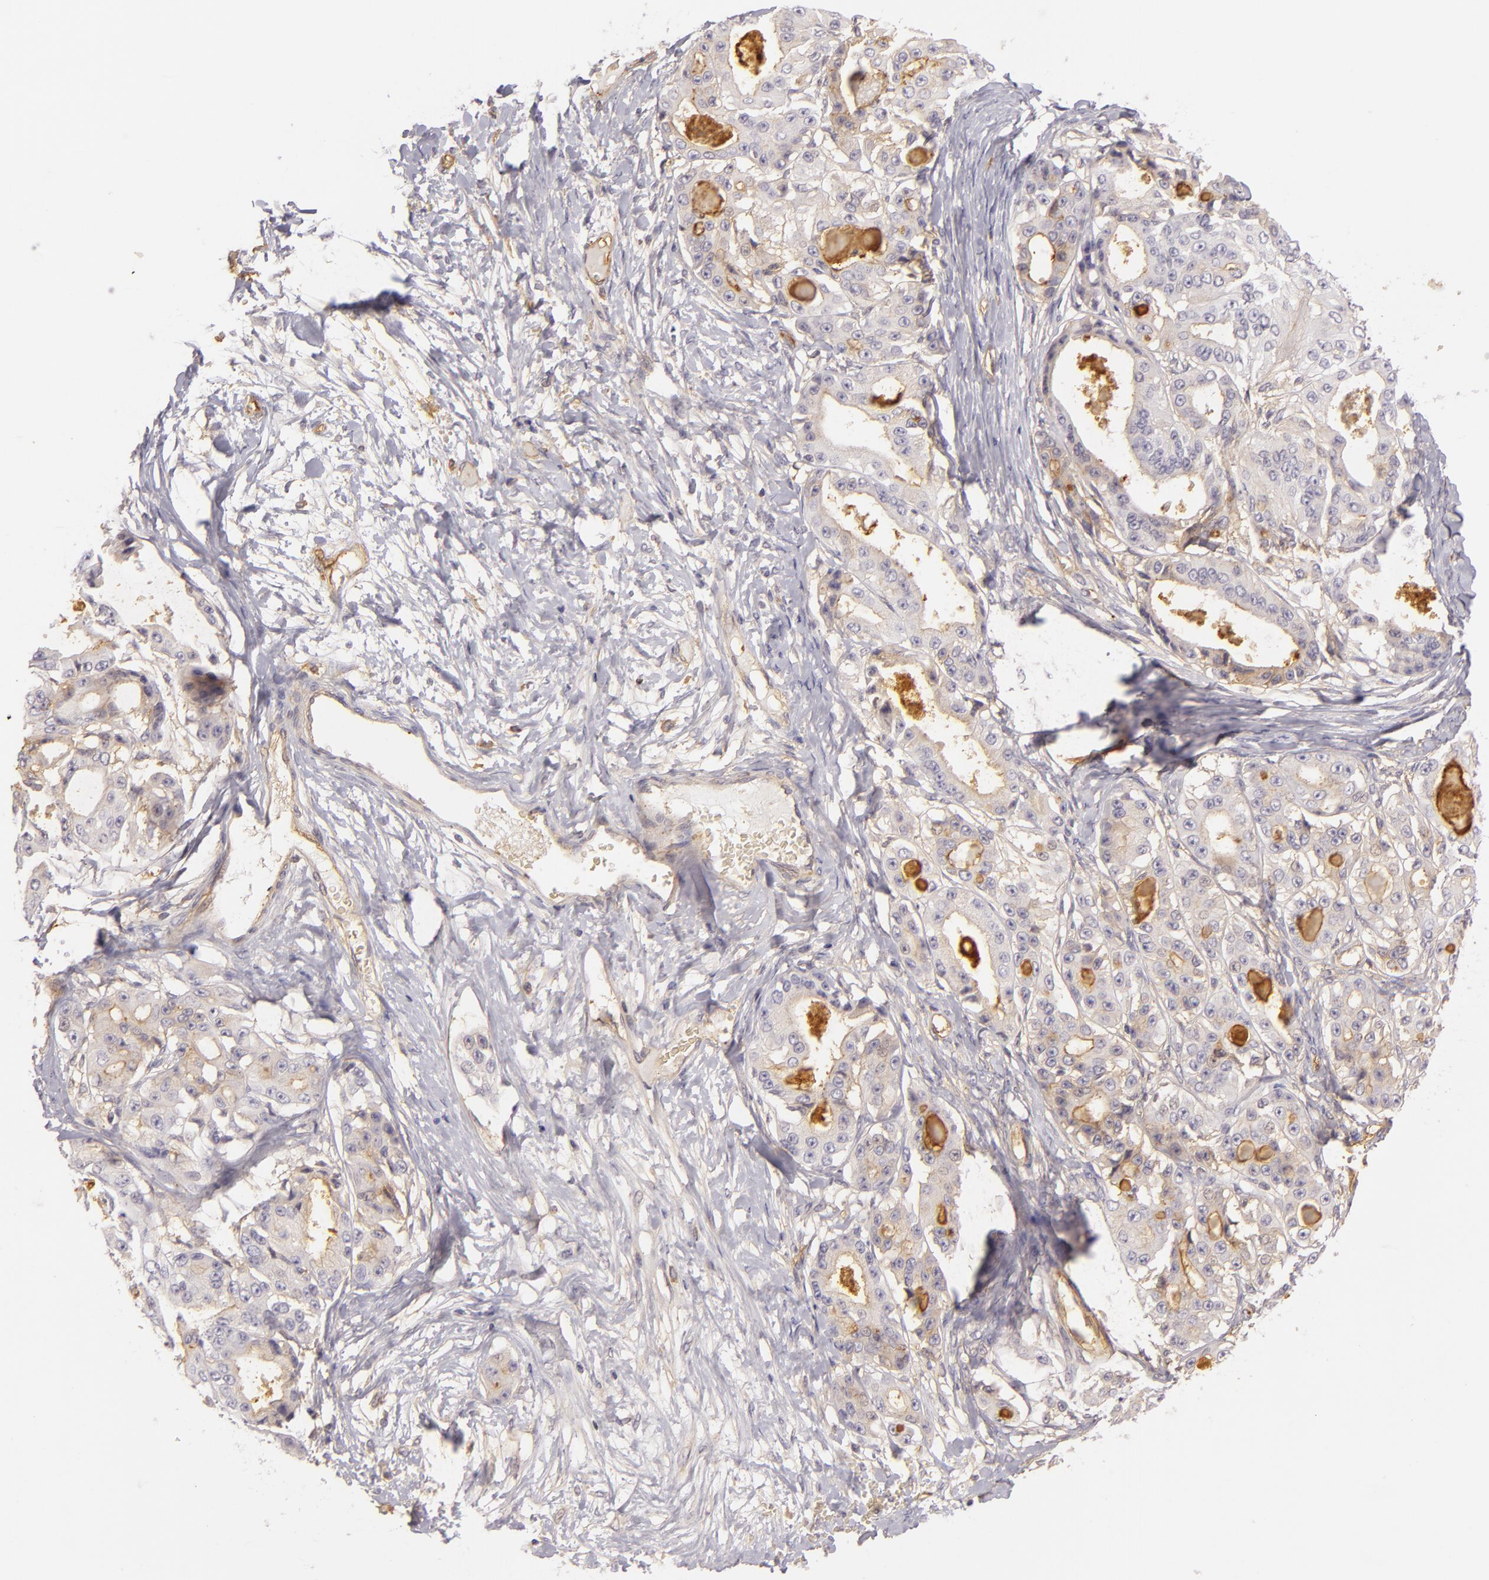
{"staining": {"intensity": "weak", "quantity": "25%-75%", "location": "cytoplasmic/membranous"}, "tissue": "ovarian cancer", "cell_type": "Tumor cells", "image_type": "cancer", "snomed": [{"axis": "morphology", "description": "Carcinoma, endometroid"}, {"axis": "topography", "description": "Ovary"}], "caption": "Endometroid carcinoma (ovarian) stained with IHC displays weak cytoplasmic/membranous positivity in about 25%-75% of tumor cells. (DAB IHC with brightfield microscopy, high magnification).", "gene": "CD59", "patient": {"sex": "female", "age": 61}}